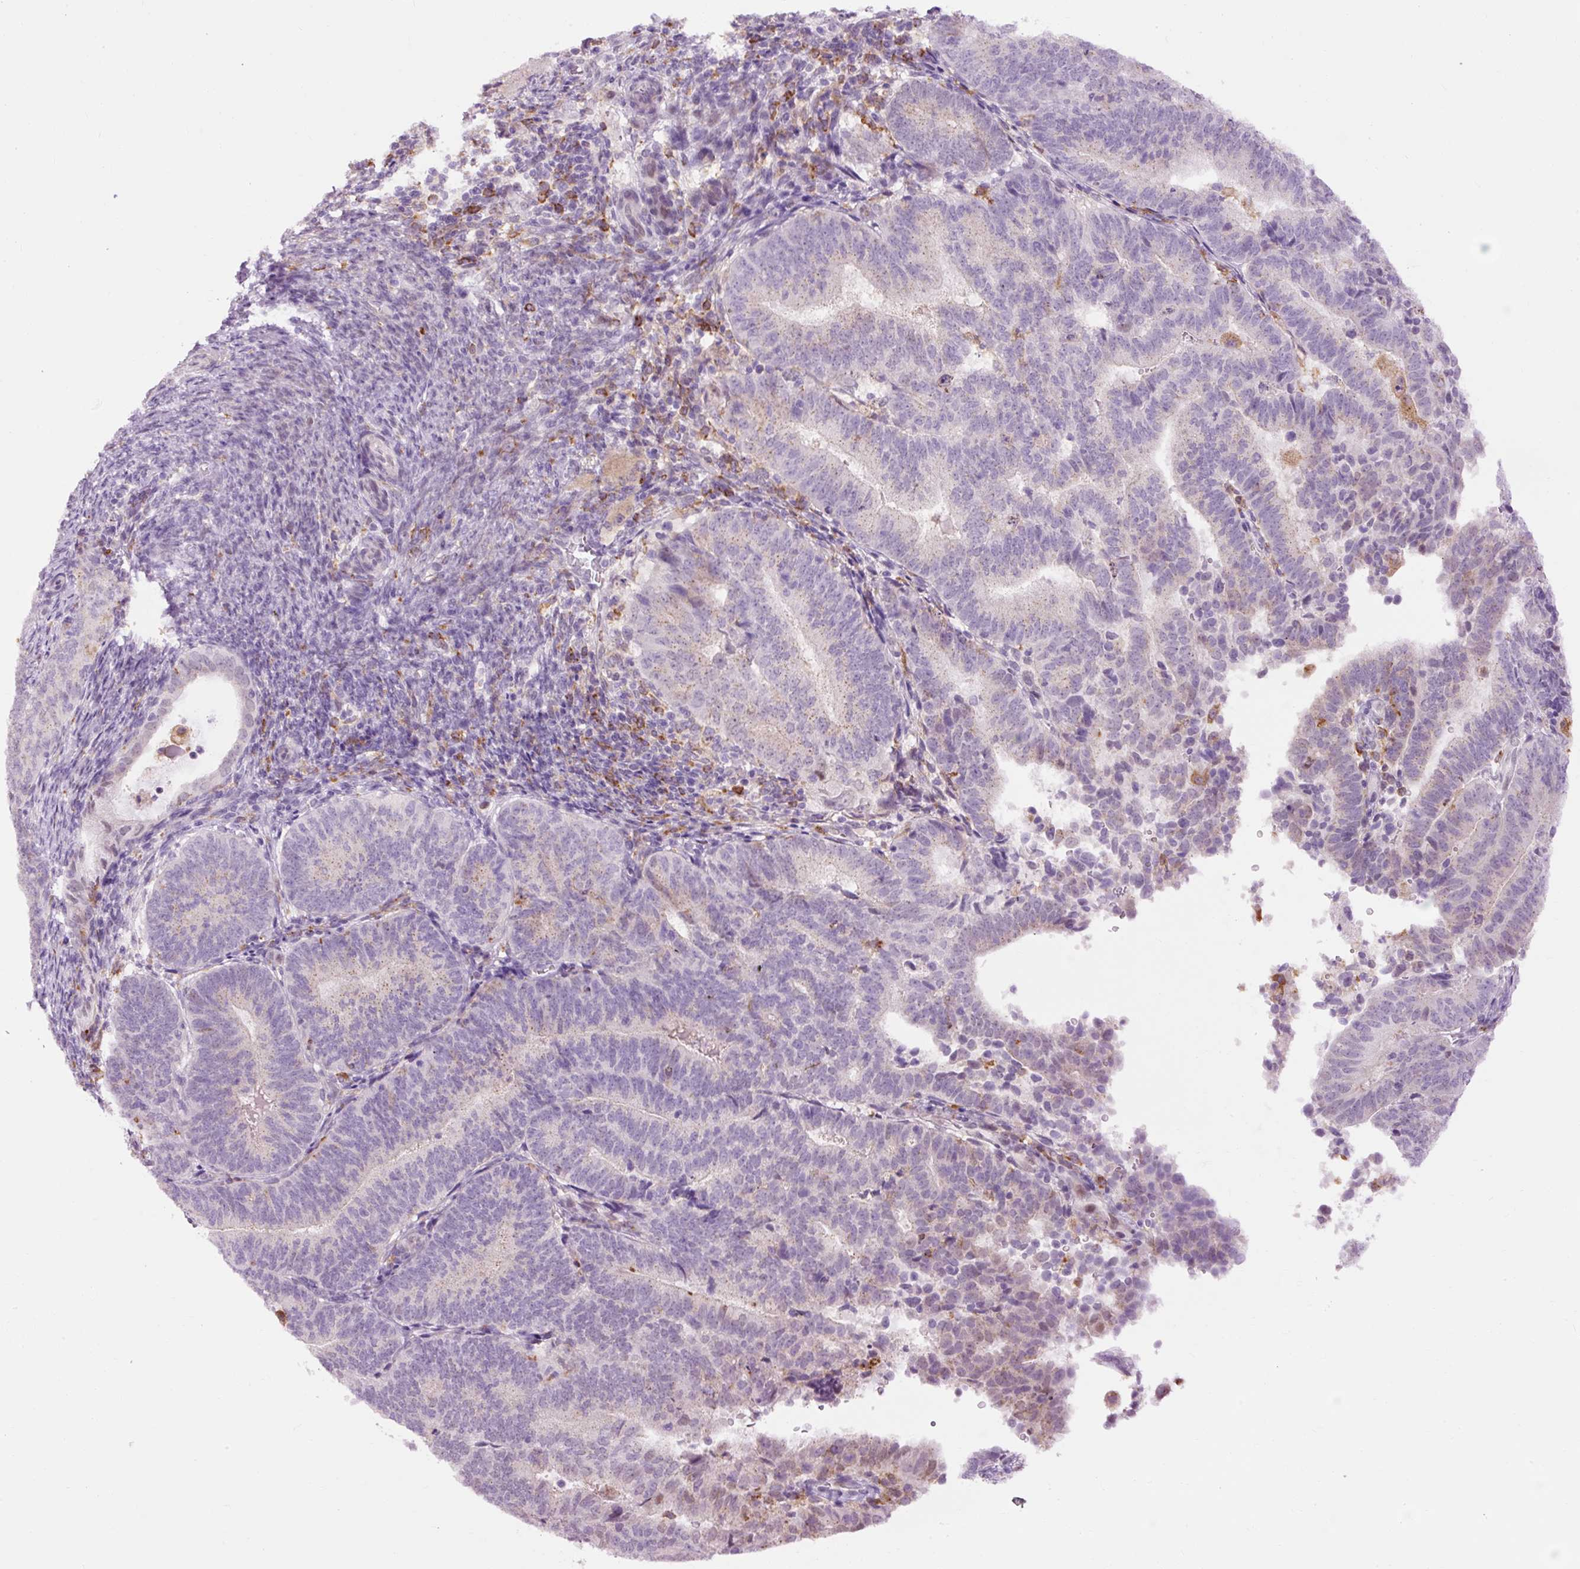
{"staining": {"intensity": "weak", "quantity": "<25%", "location": "cytoplasmic/membranous"}, "tissue": "endometrial cancer", "cell_type": "Tumor cells", "image_type": "cancer", "snomed": [{"axis": "morphology", "description": "Adenocarcinoma, NOS"}, {"axis": "topography", "description": "Endometrium"}], "caption": "Tumor cells are negative for protein expression in human endometrial cancer (adenocarcinoma).", "gene": "LY86", "patient": {"sex": "female", "age": 70}}